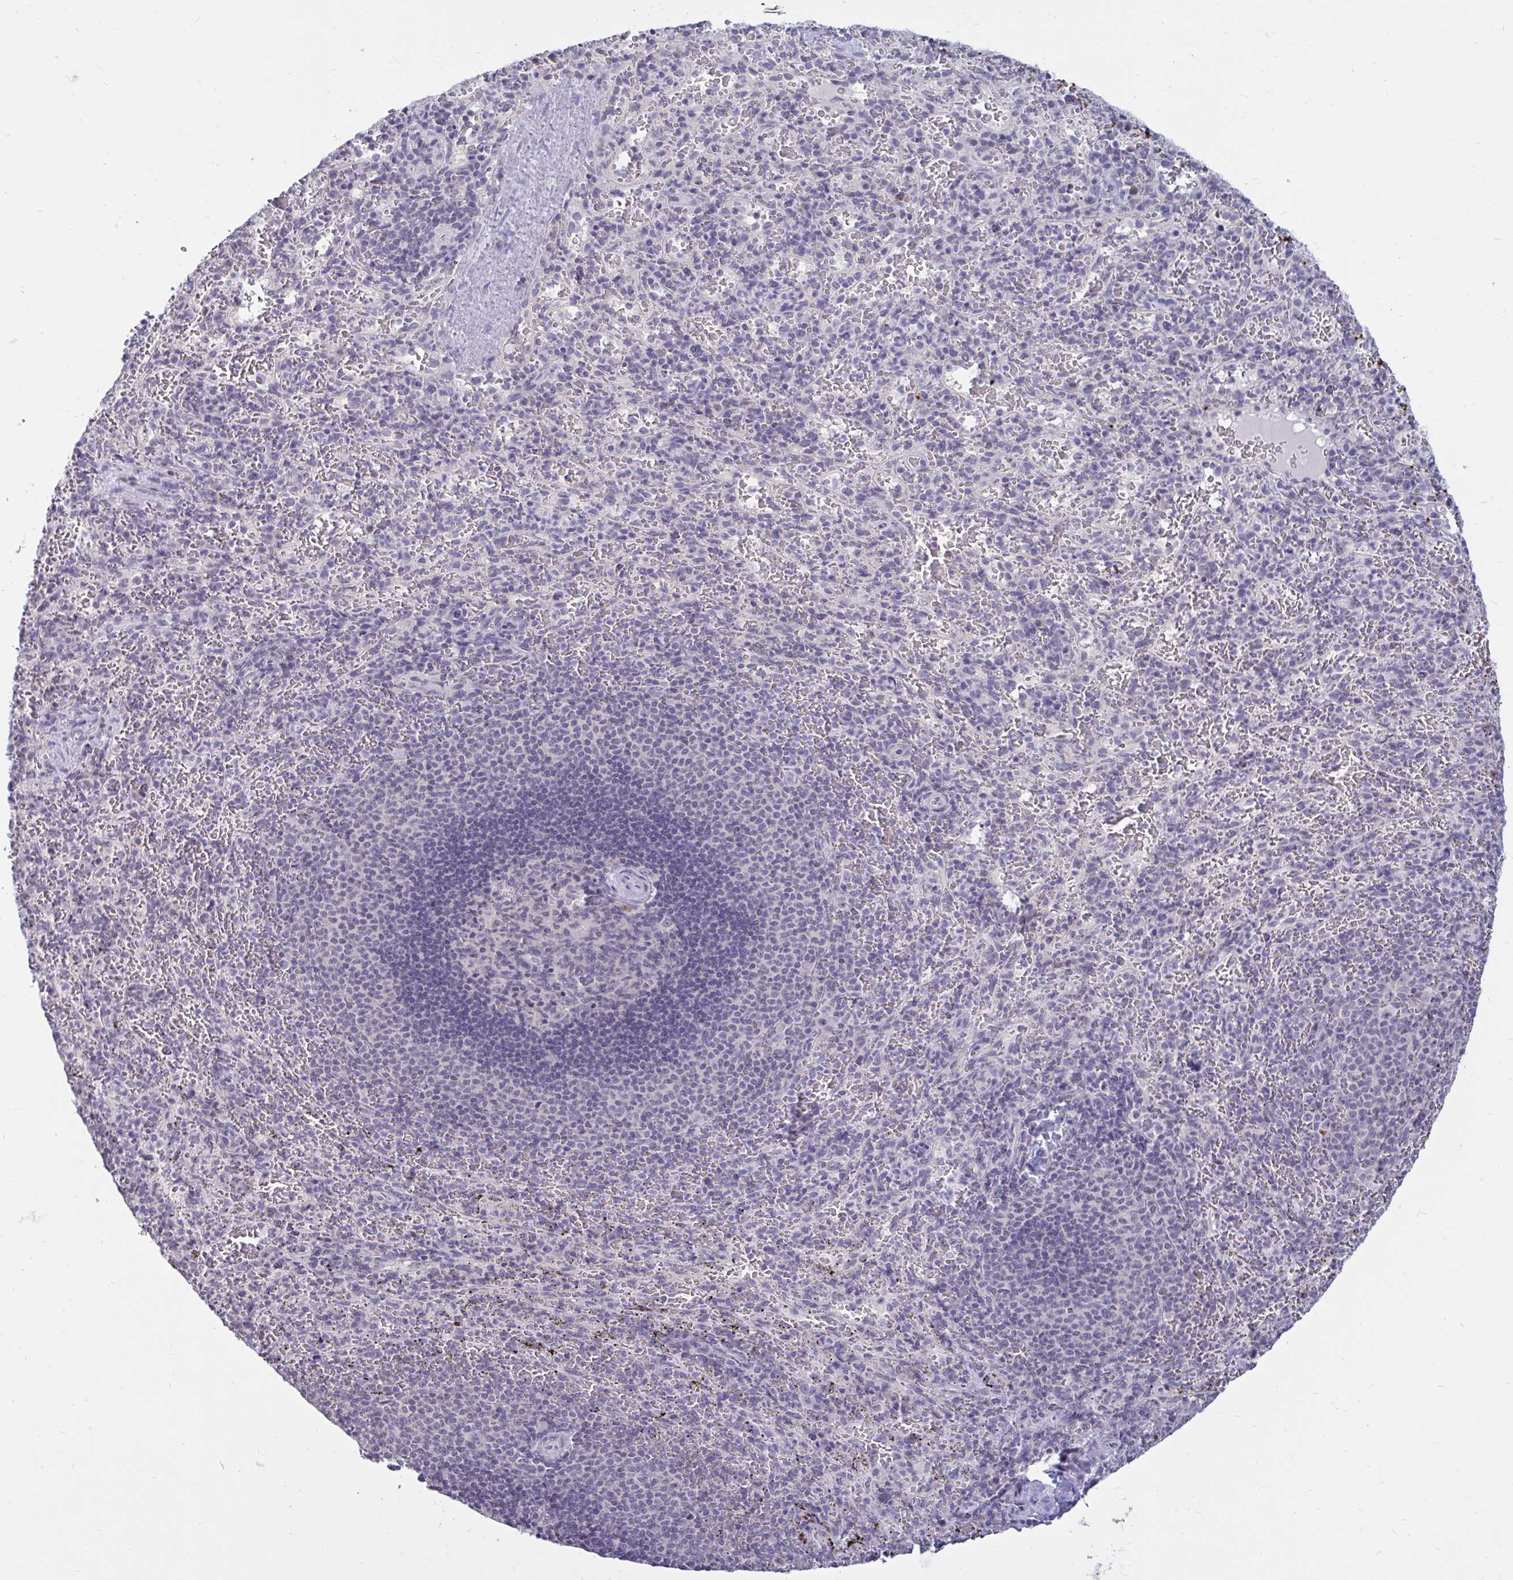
{"staining": {"intensity": "negative", "quantity": "none", "location": "none"}, "tissue": "spleen", "cell_type": "Cells in red pulp", "image_type": "normal", "snomed": [{"axis": "morphology", "description": "Normal tissue, NOS"}, {"axis": "topography", "description": "Spleen"}], "caption": "Photomicrograph shows no protein positivity in cells in red pulp of unremarkable spleen.", "gene": "ARPP19", "patient": {"sex": "male", "age": 57}}